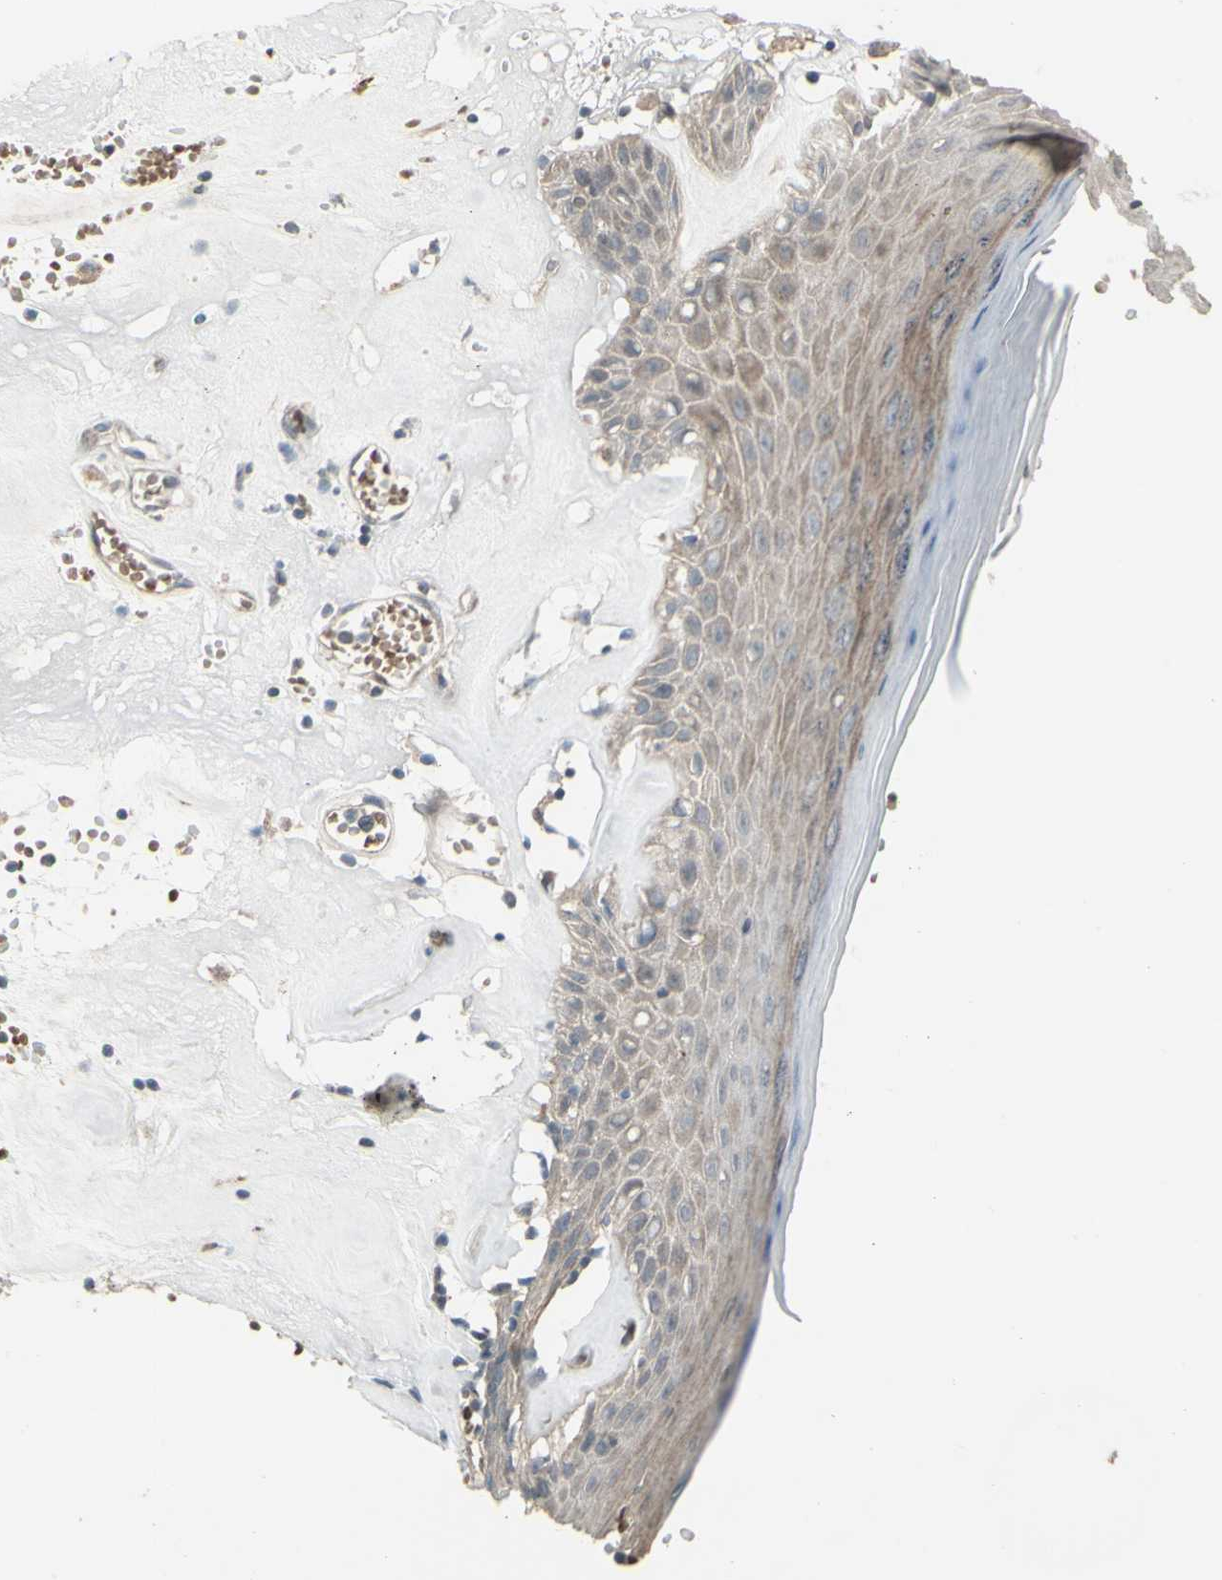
{"staining": {"intensity": "weak", "quantity": ">75%", "location": "cytoplasmic/membranous"}, "tissue": "skin", "cell_type": "Epidermal cells", "image_type": "normal", "snomed": [{"axis": "morphology", "description": "Normal tissue, NOS"}, {"axis": "morphology", "description": "Inflammation, NOS"}, {"axis": "topography", "description": "Vulva"}], "caption": "Immunohistochemical staining of normal skin reveals weak cytoplasmic/membranous protein positivity in approximately >75% of epidermal cells.", "gene": "GRAMD1B", "patient": {"sex": "female", "age": 84}}